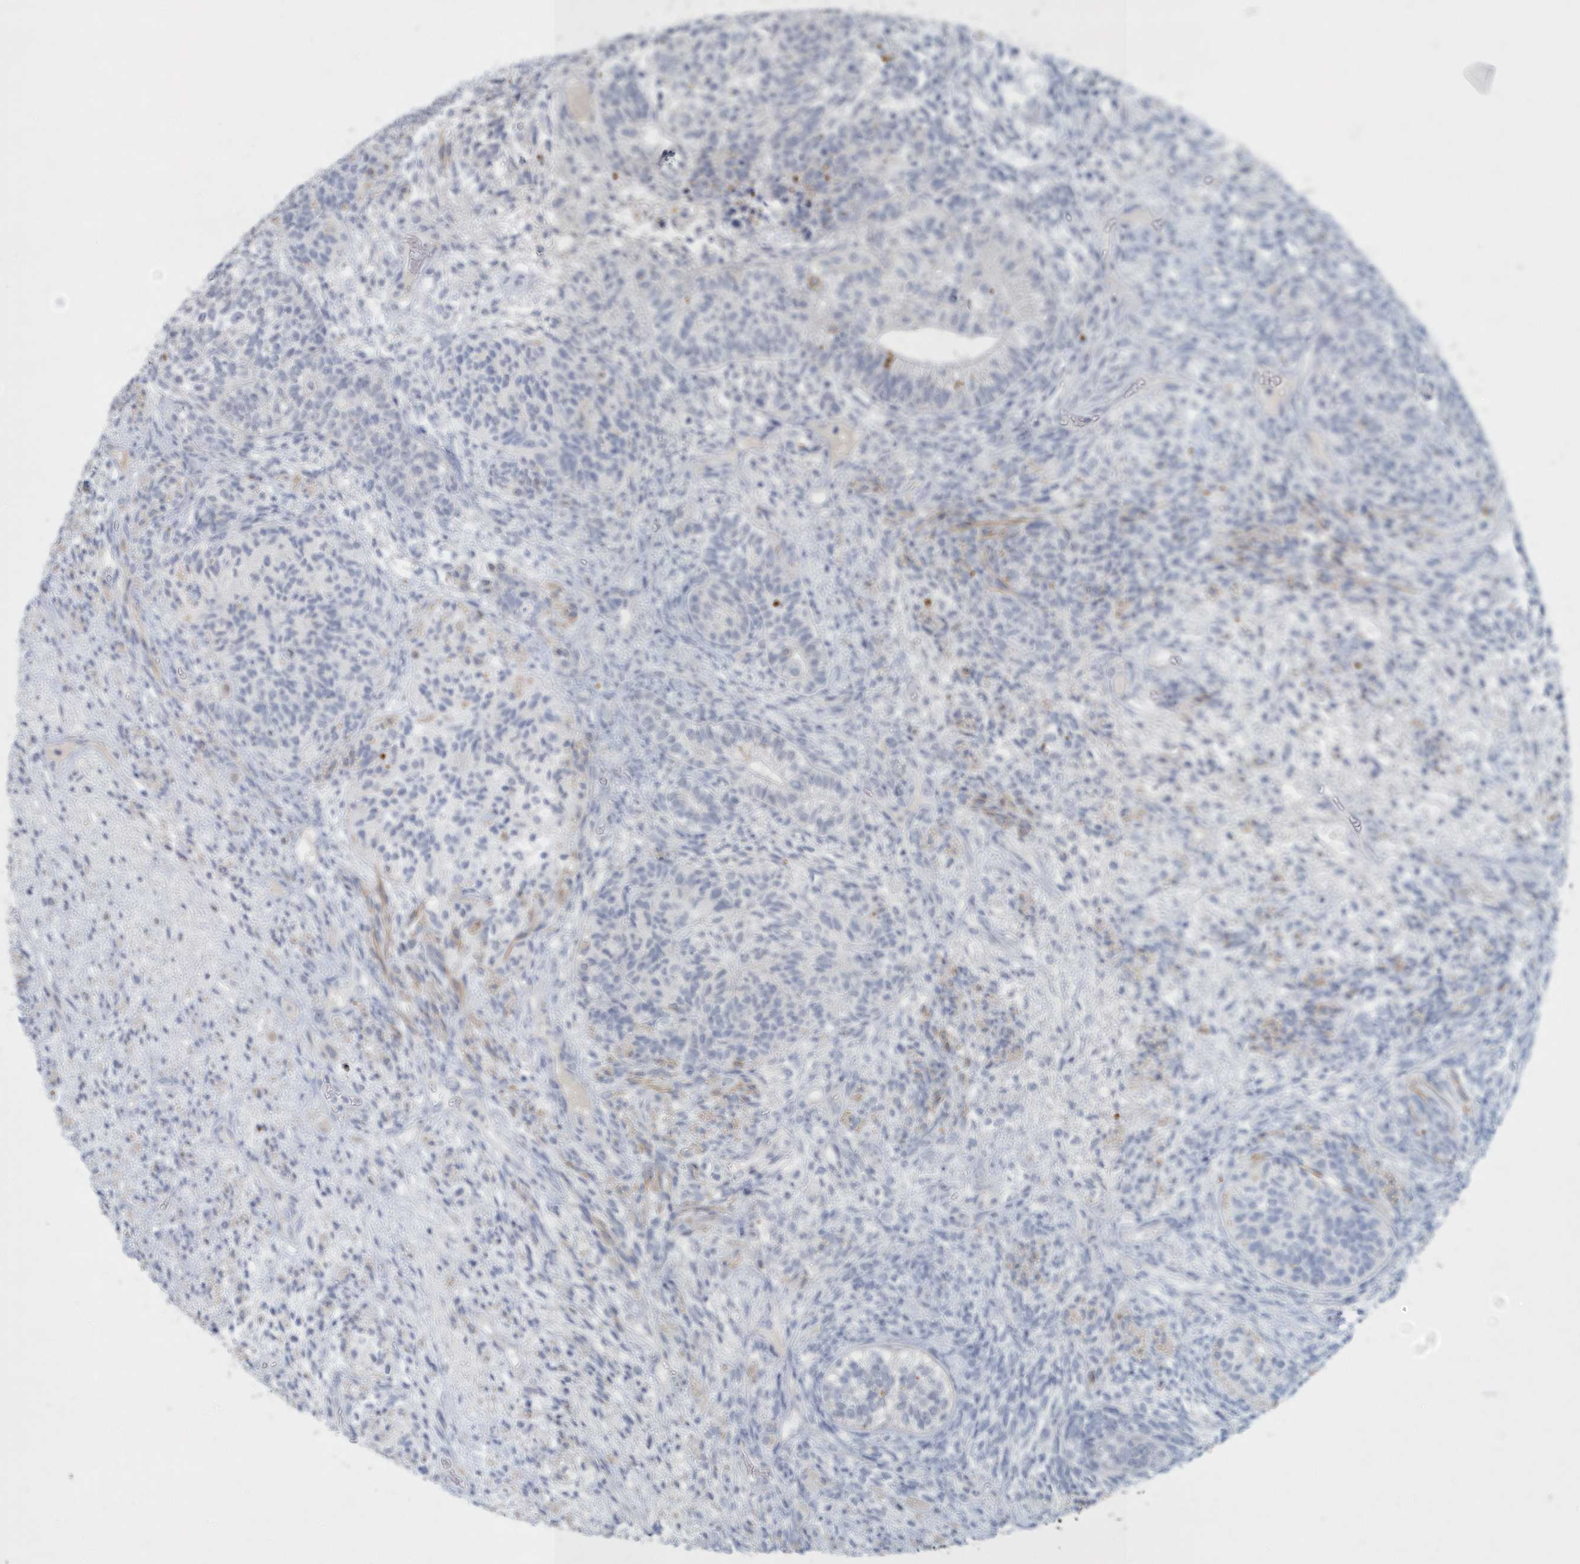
{"staining": {"intensity": "negative", "quantity": "none", "location": "none"}, "tissue": "testis cancer", "cell_type": "Tumor cells", "image_type": "cancer", "snomed": [{"axis": "morphology", "description": "Seminoma, NOS"}, {"axis": "morphology", "description": "Carcinoma, Embryonal, NOS"}, {"axis": "topography", "description": "Testis"}], "caption": "DAB immunohistochemical staining of seminoma (testis) exhibits no significant expression in tumor cells.", "gene": "MYOT", "patient": {"sex": "male", "age": 28}}